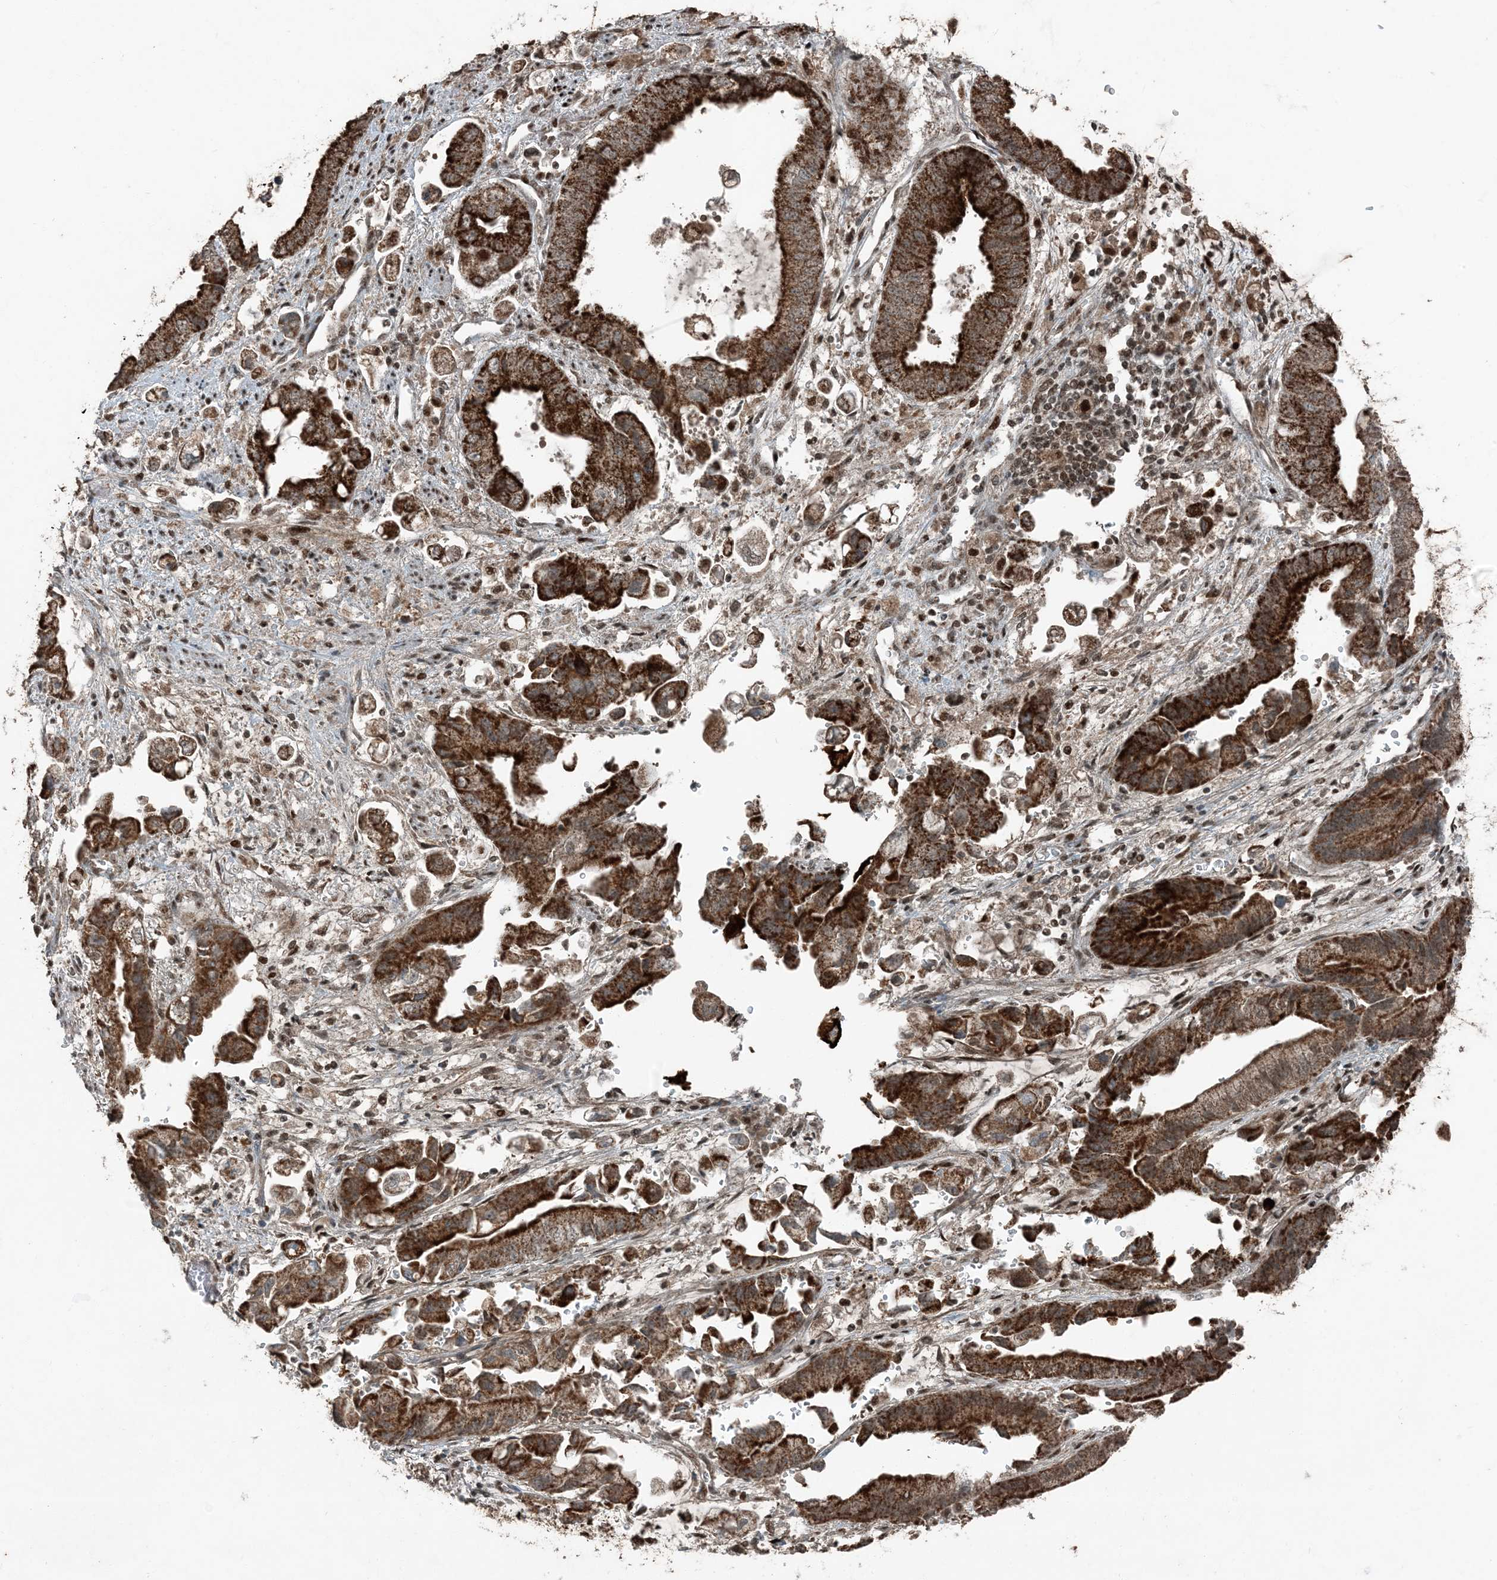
{"staining": {"intensity": "strong", "quantity": ">75%", "location": "cytoplasmic/membranous"}, "tissue": "stomach cancer", "cell_type": "Tumor cells", "image_type": "cancer", "snomed": [{"axis": "morphology", "description": "Adenocarcinoma, NOS"}, {"axis": "topography", "description": "Stomach"}], "caption": "The histopathology image shows immunohistochemical staining of stomach cancer. There is strong cytoplasmic/membranous positivity is appreciated in about >75% of tumor cells.", "gene": "TADA2B", "patient": {"sex": "male", "age": 62}}